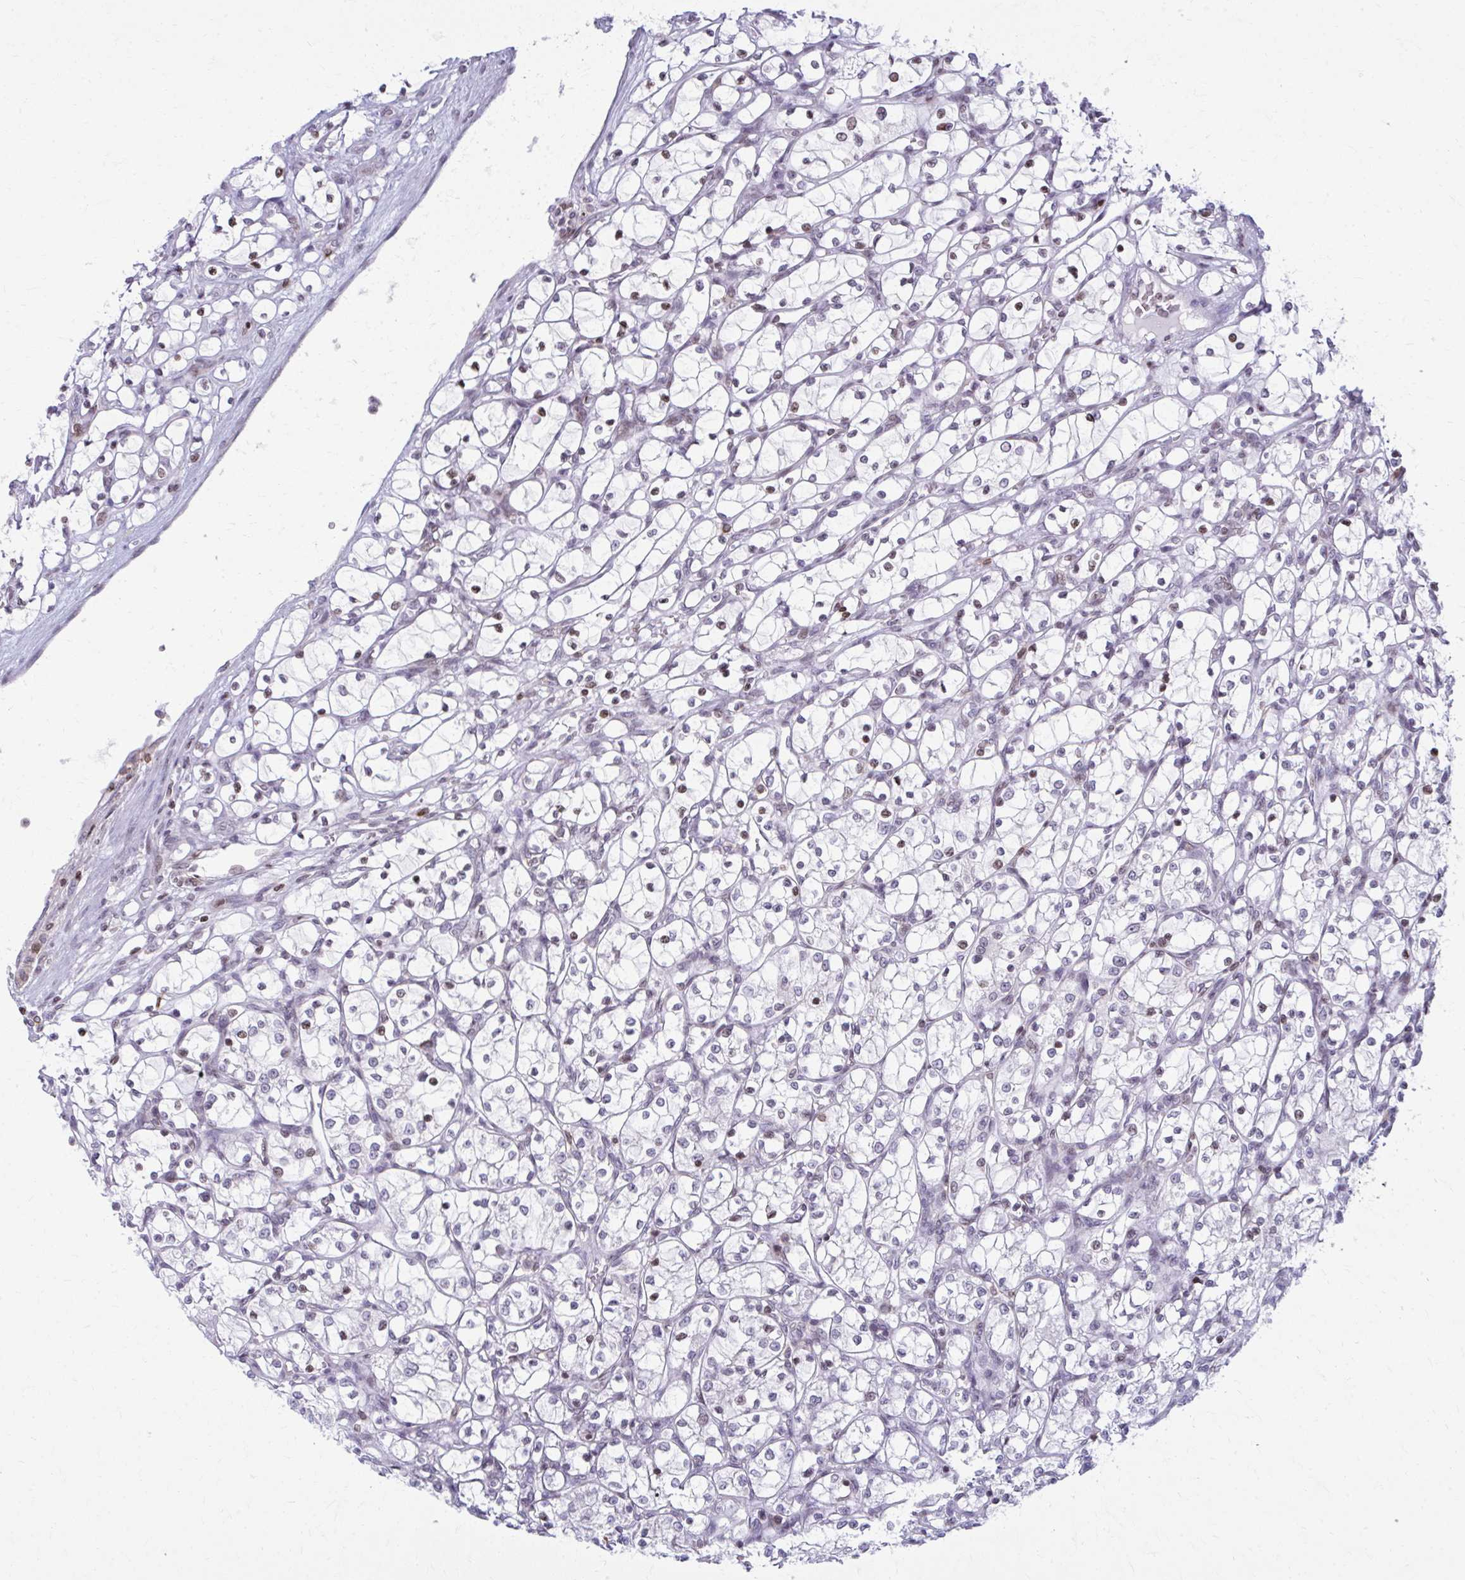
{"staining": {"intensity": "negative", "quantity": "none", "location": "none"}, "tissue": "renal cancer", "cell_type": "Tumor cells", "image_type": "cancer", "snomed": [{"axis": "morphology", "description": "Adenocarcinoma, NOS"}, {"axis": "topography", "description": "Kidney"}], "caption": "Immunohistochemistry (IHC) histopathology image of neoplastic tissue: human renal cancer stained with DAB reveals no significant protein expression in tumor cells. The staining was performed using DAB (3,3'-diaminobenzidine) to visualize the protein expression in brown, while the nuclei were stained in blue with hematoxylin (Magnification: 20x).", "gene": "AP5M1", "patient": {"sex": "female", "age": 69}}